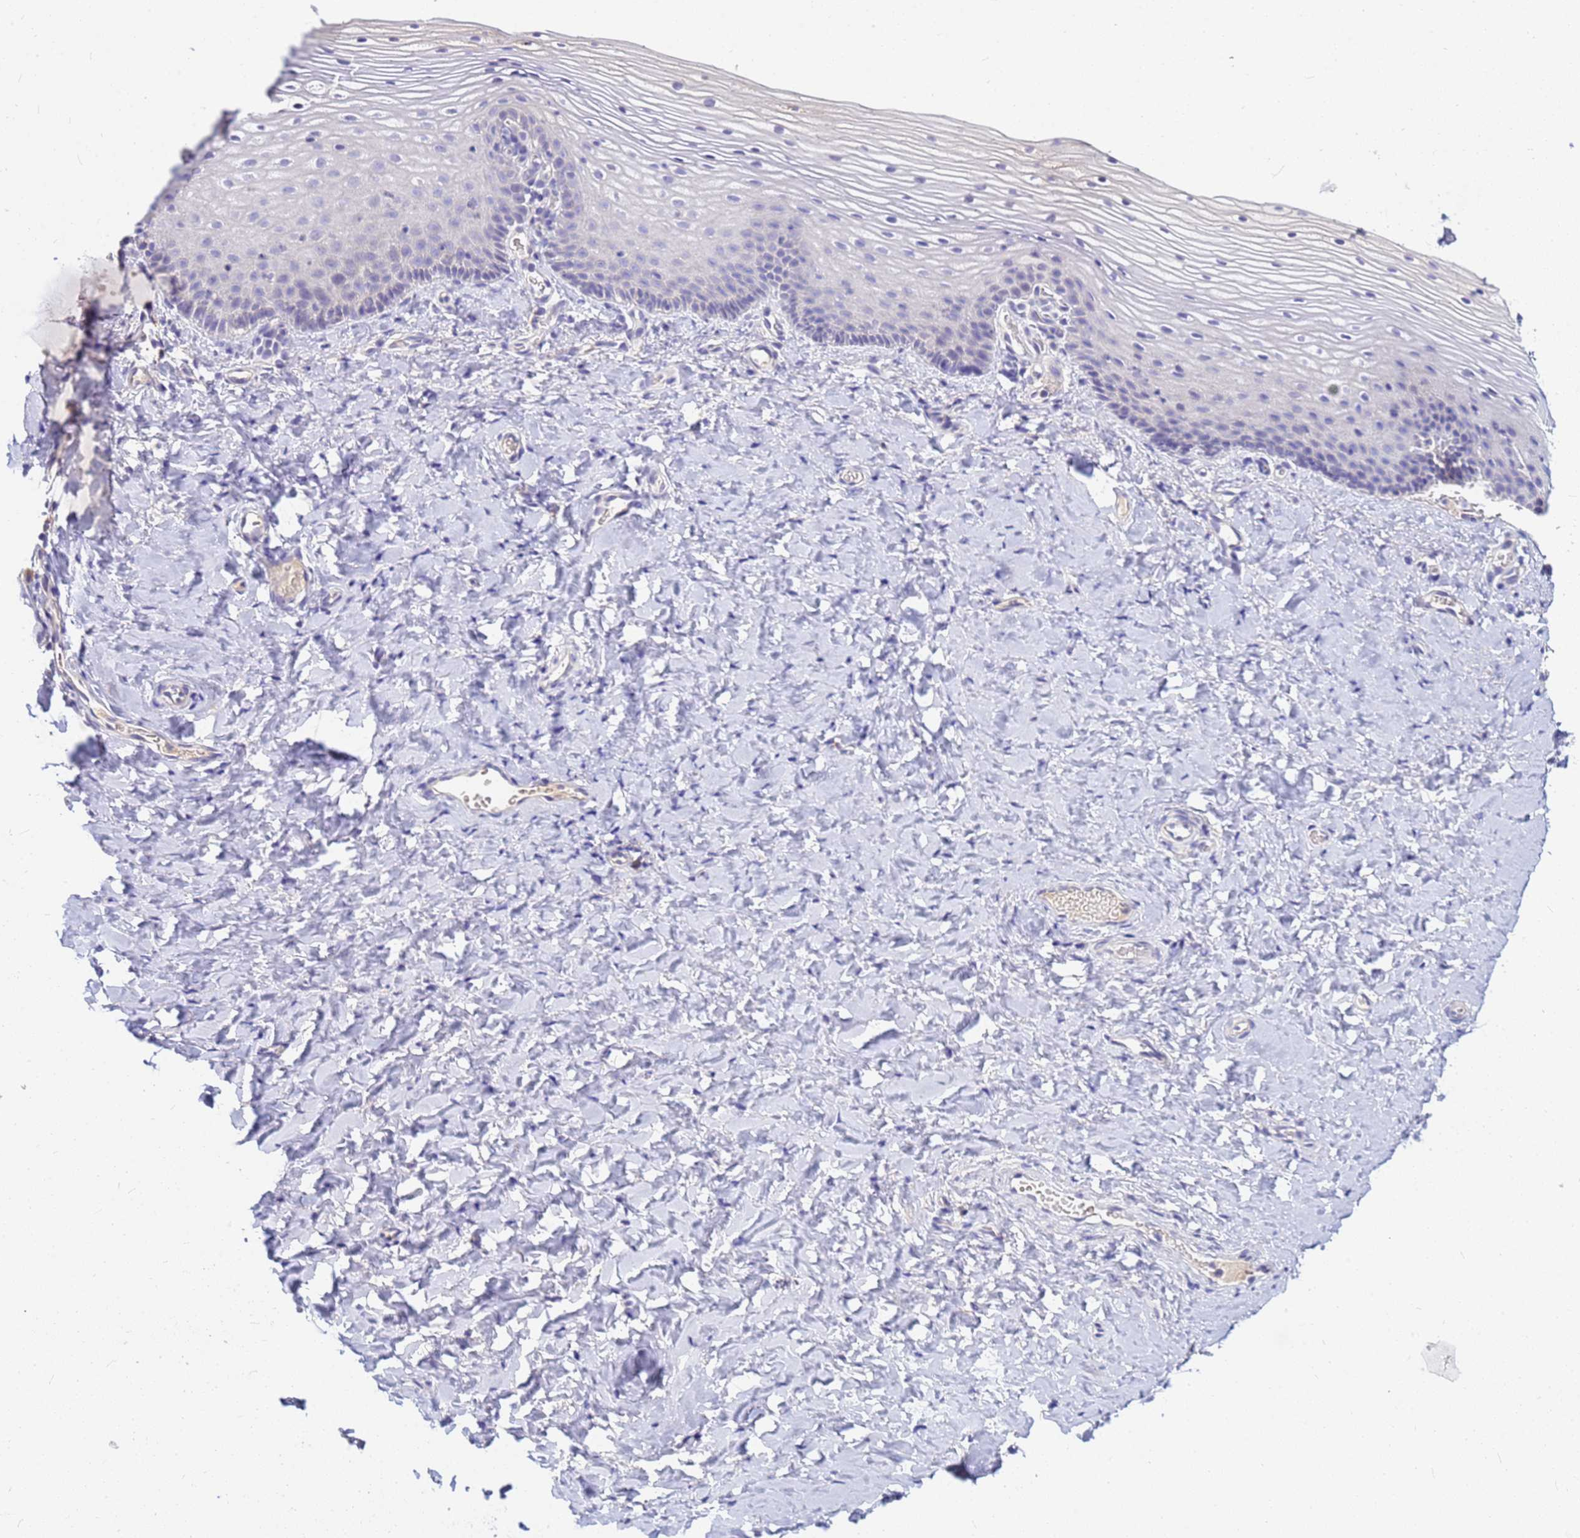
{"staining": {"intensity": "negative", "quantity": "none", "location": "none"}, "tissue": "vagina", "cell_type": "Squamous epithelial cells", "image_type": "normal", "snomed": [{"axis": "morphology", "description": "Normal tissue, NOS"}, {"axis": "topography", "description": "Vagina"}], "caption": "IHC of unremarkable human vagina shows no expression in squamous epithelial cells.", "gene": "DPRX", "patient": {"sex": "female", "age": 60}}